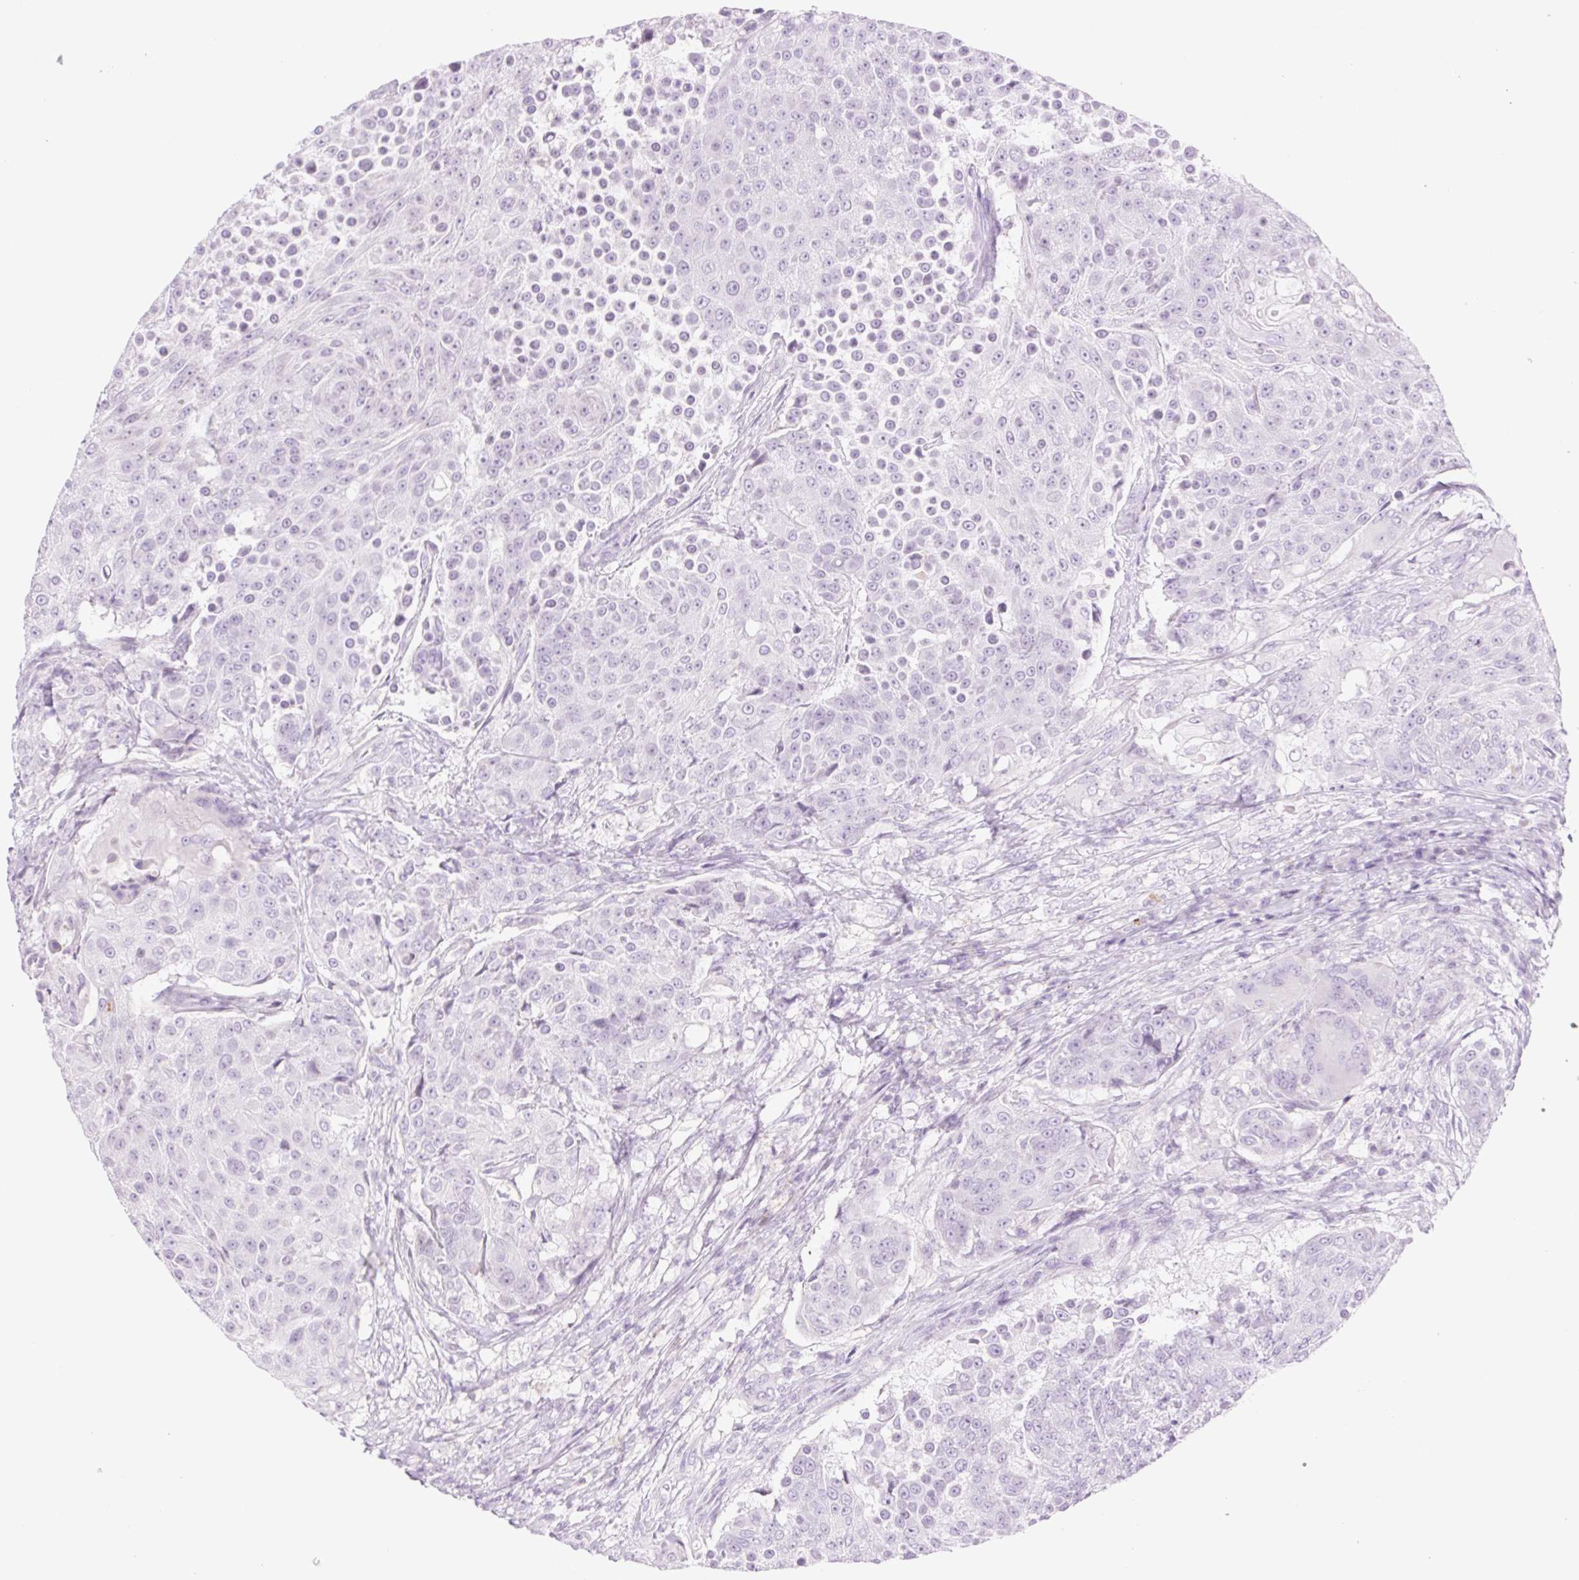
{"staining": {"intensity": "negative", "quantity": "none", "location": "none"}, "tissue": "urothelial cancer", "cell_type": "Tumor cells", "image_type": "cancer", "snomed": [{"axis": "morphology", "description": "Urothelial carcinoma, High grade"}, {"axis": "topography", "description": "Urinary bladder"}], "caption": "Human high-grade urothelial carcinoma stained for a protein using immunohistochemistry (IHC) shows no positivity in tumor cells.", "gene": "TBX15", "patient": {"sex": "female", "age": 63}}